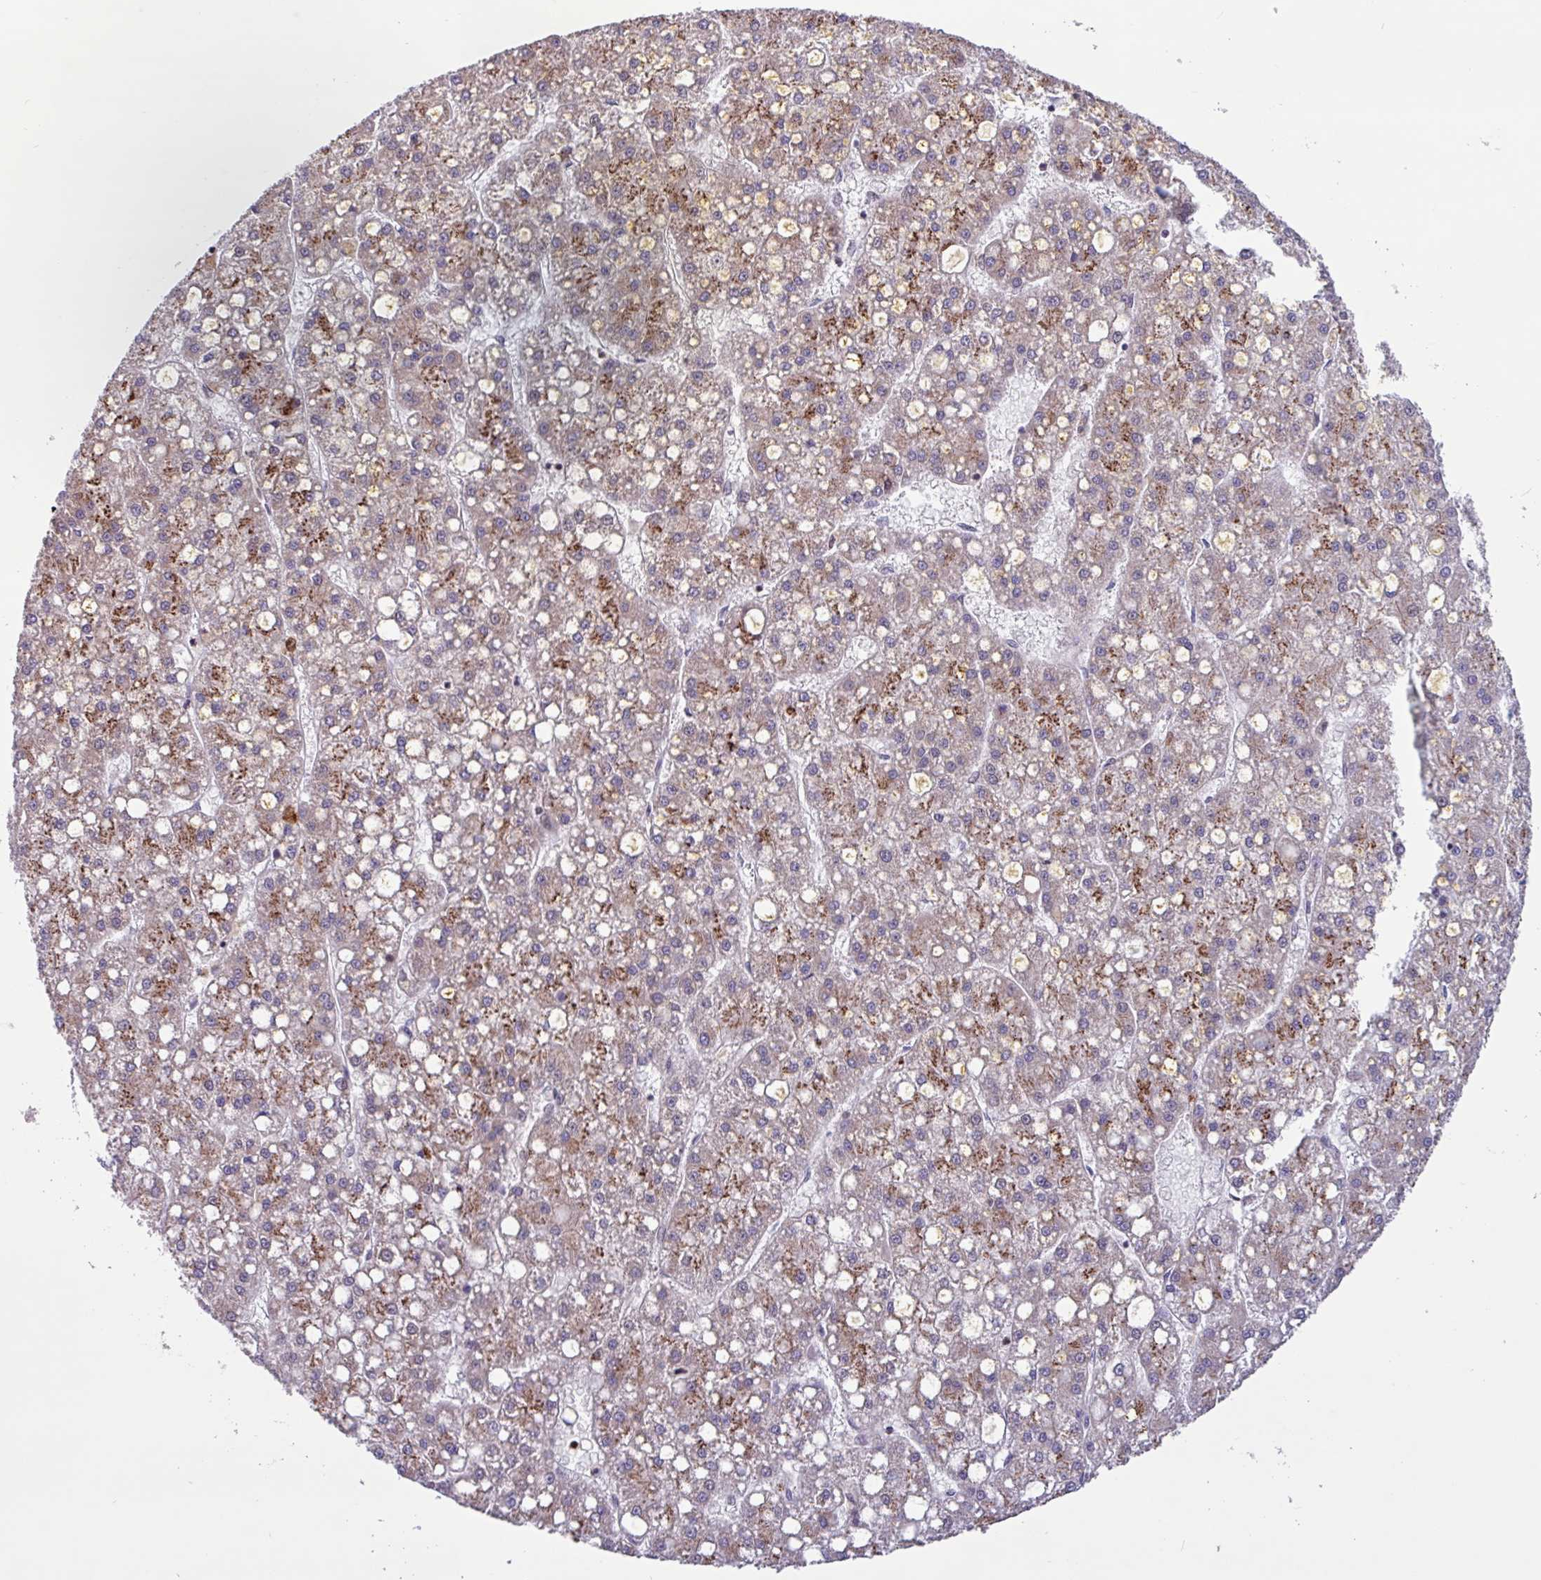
{"staining": {"intensity": "moderate", "quantity": ">75%", "location": "cytoplasmic/membranous"}, "tissue": "liver cancer", "cell_type": "Tumor cells", "image_type": "cancer", "snomed": [{"axis": "morphology", "description": "Carcinoma, Hepatocellular, NOS"}, {"axis": "topography", "description": "Liver"}], "caption": "Liver cancer stained for a protein (brown) reveals moderate cytoplasmic/membranous positive expression in about >75% of tumor cells.", "gene": "BRD3", "patient": {"sex": "male", "age": 67}}